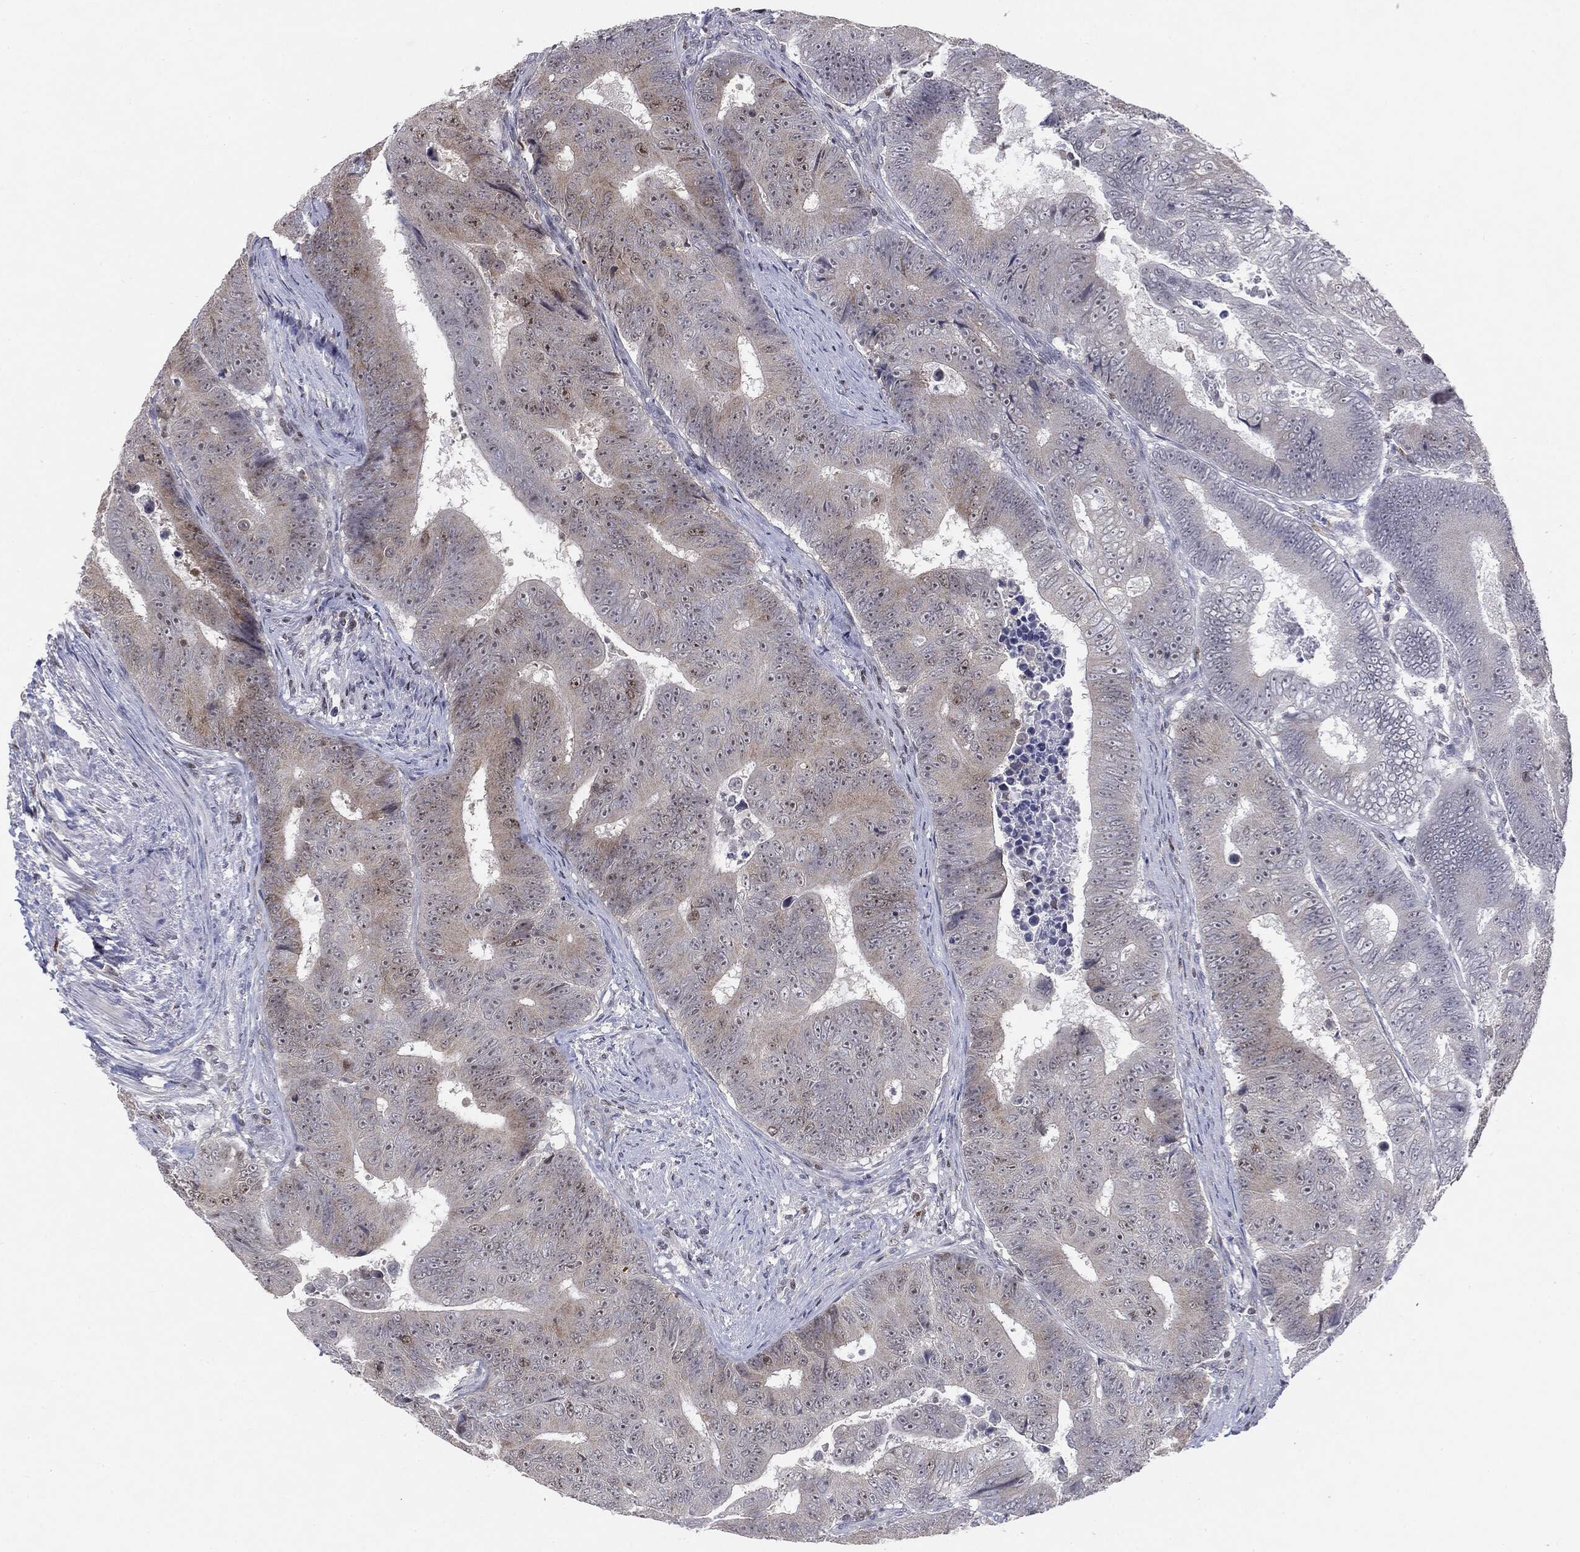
{"staining": {"intensity": "weak", "quantity": "<25%", "location": "cytoplasmic/membranous,nuclear"}, "tissue": "colorectal cancer", "cell_type": "Tumor cells", "image_type": "cancer", "snomed": [{"axis": "morphology", "description": "Adenocarcinoma, NOS"}, {"axis": "topography", "description": "Colon"}], "caption": "Tumor cells show no significant expression in colorectal adenocarcinoma. Nuclei are stained in blue.", "gene": "KIF2C", "patient": {"sex": "female", "age": 48}}